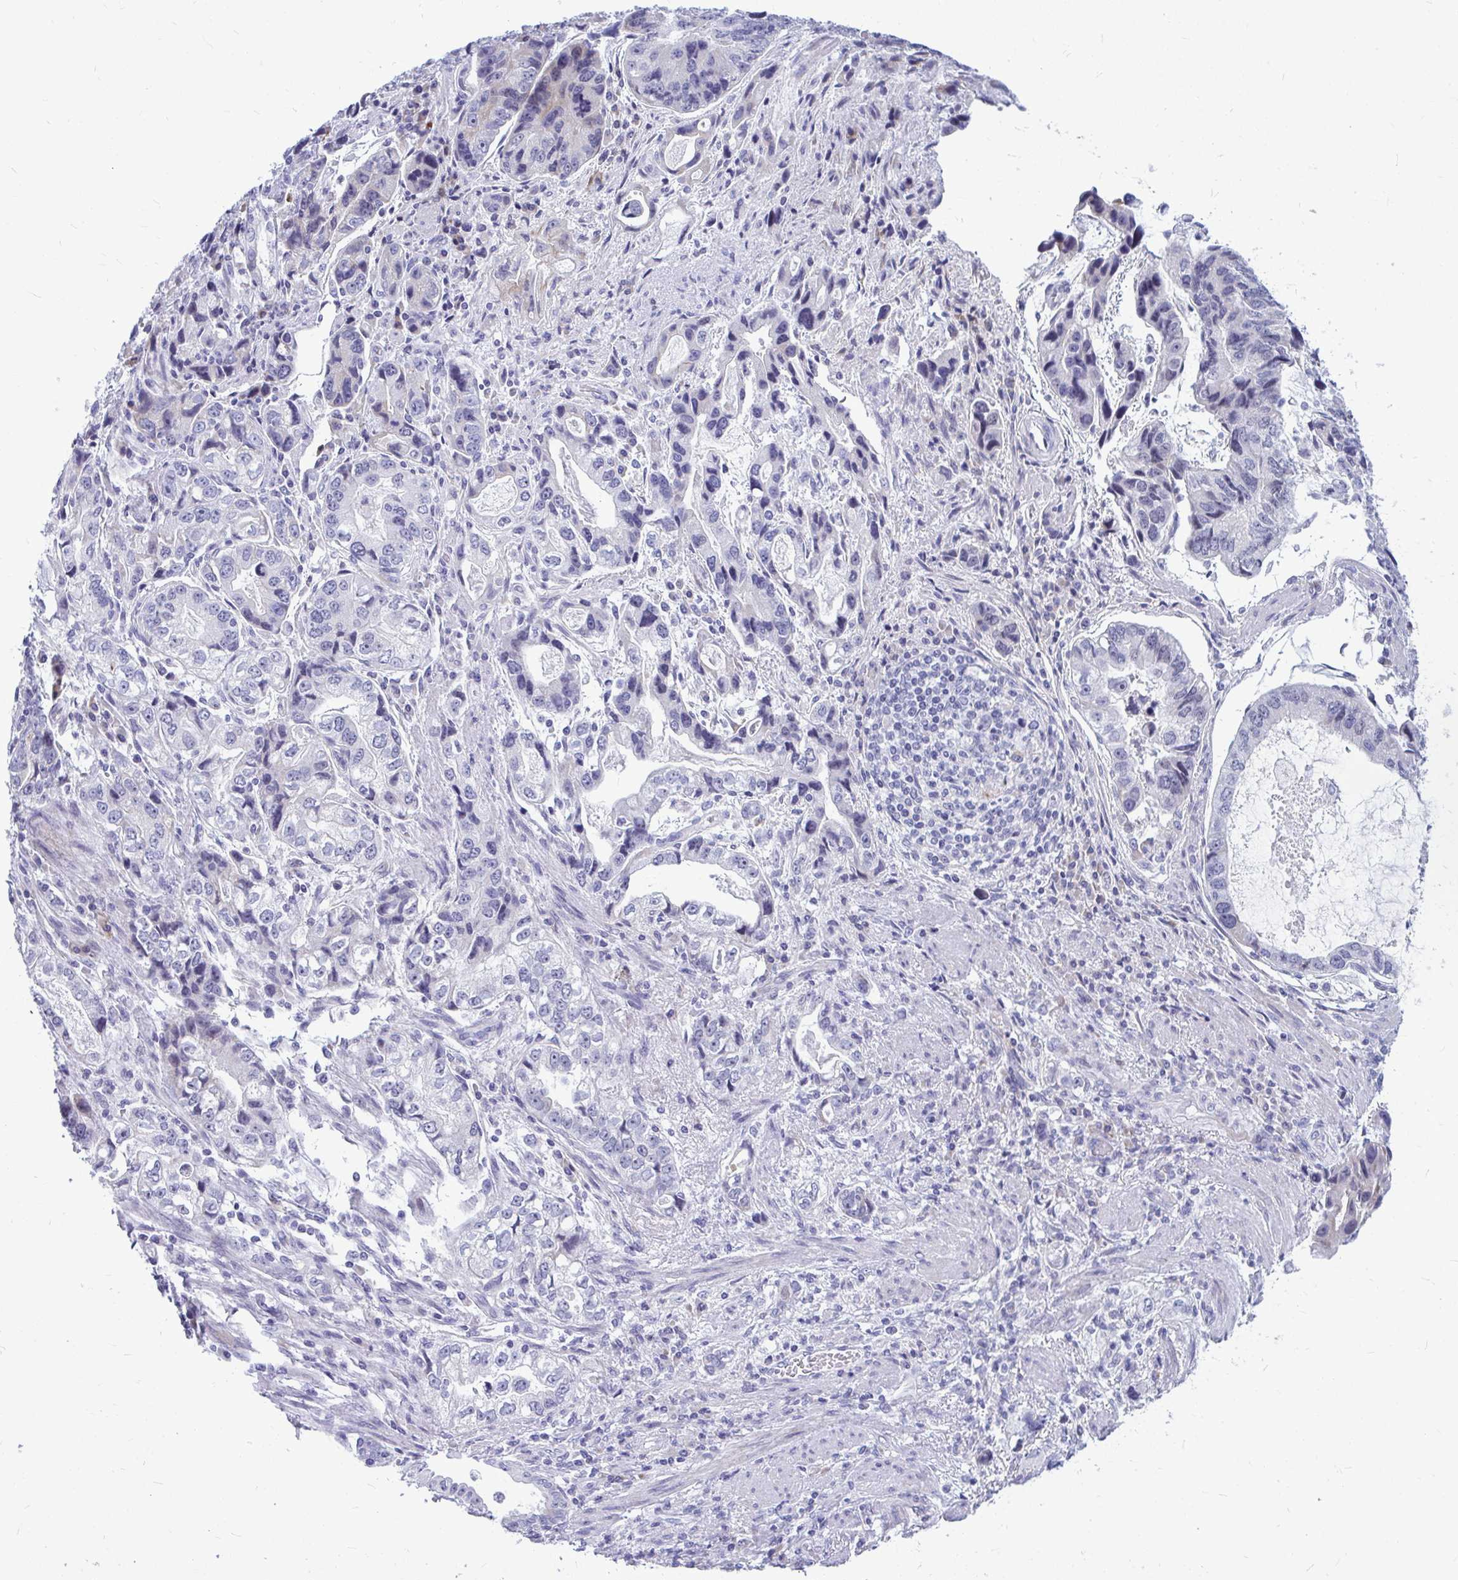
{"staining": {"intensity": "weak", "quantity": "<25%", "location": "cytoplasmic/membranous"}, "tissue": "stomach cancer", "cell_type": "Tumor cells", "image_type": "cancer", "snomed": [{"axis": "morphology", "description": "Adenocarcinoma, NOS"}, {"axis": "topography", "description": "Stomach, lower"}], "caption": "Human adenocarcinoma (stomach) stained for a protein using IHC shows no staining in tumor cells.", "gene": "ZSCAN25", "patient": {"sex": "female", "age": 93}}